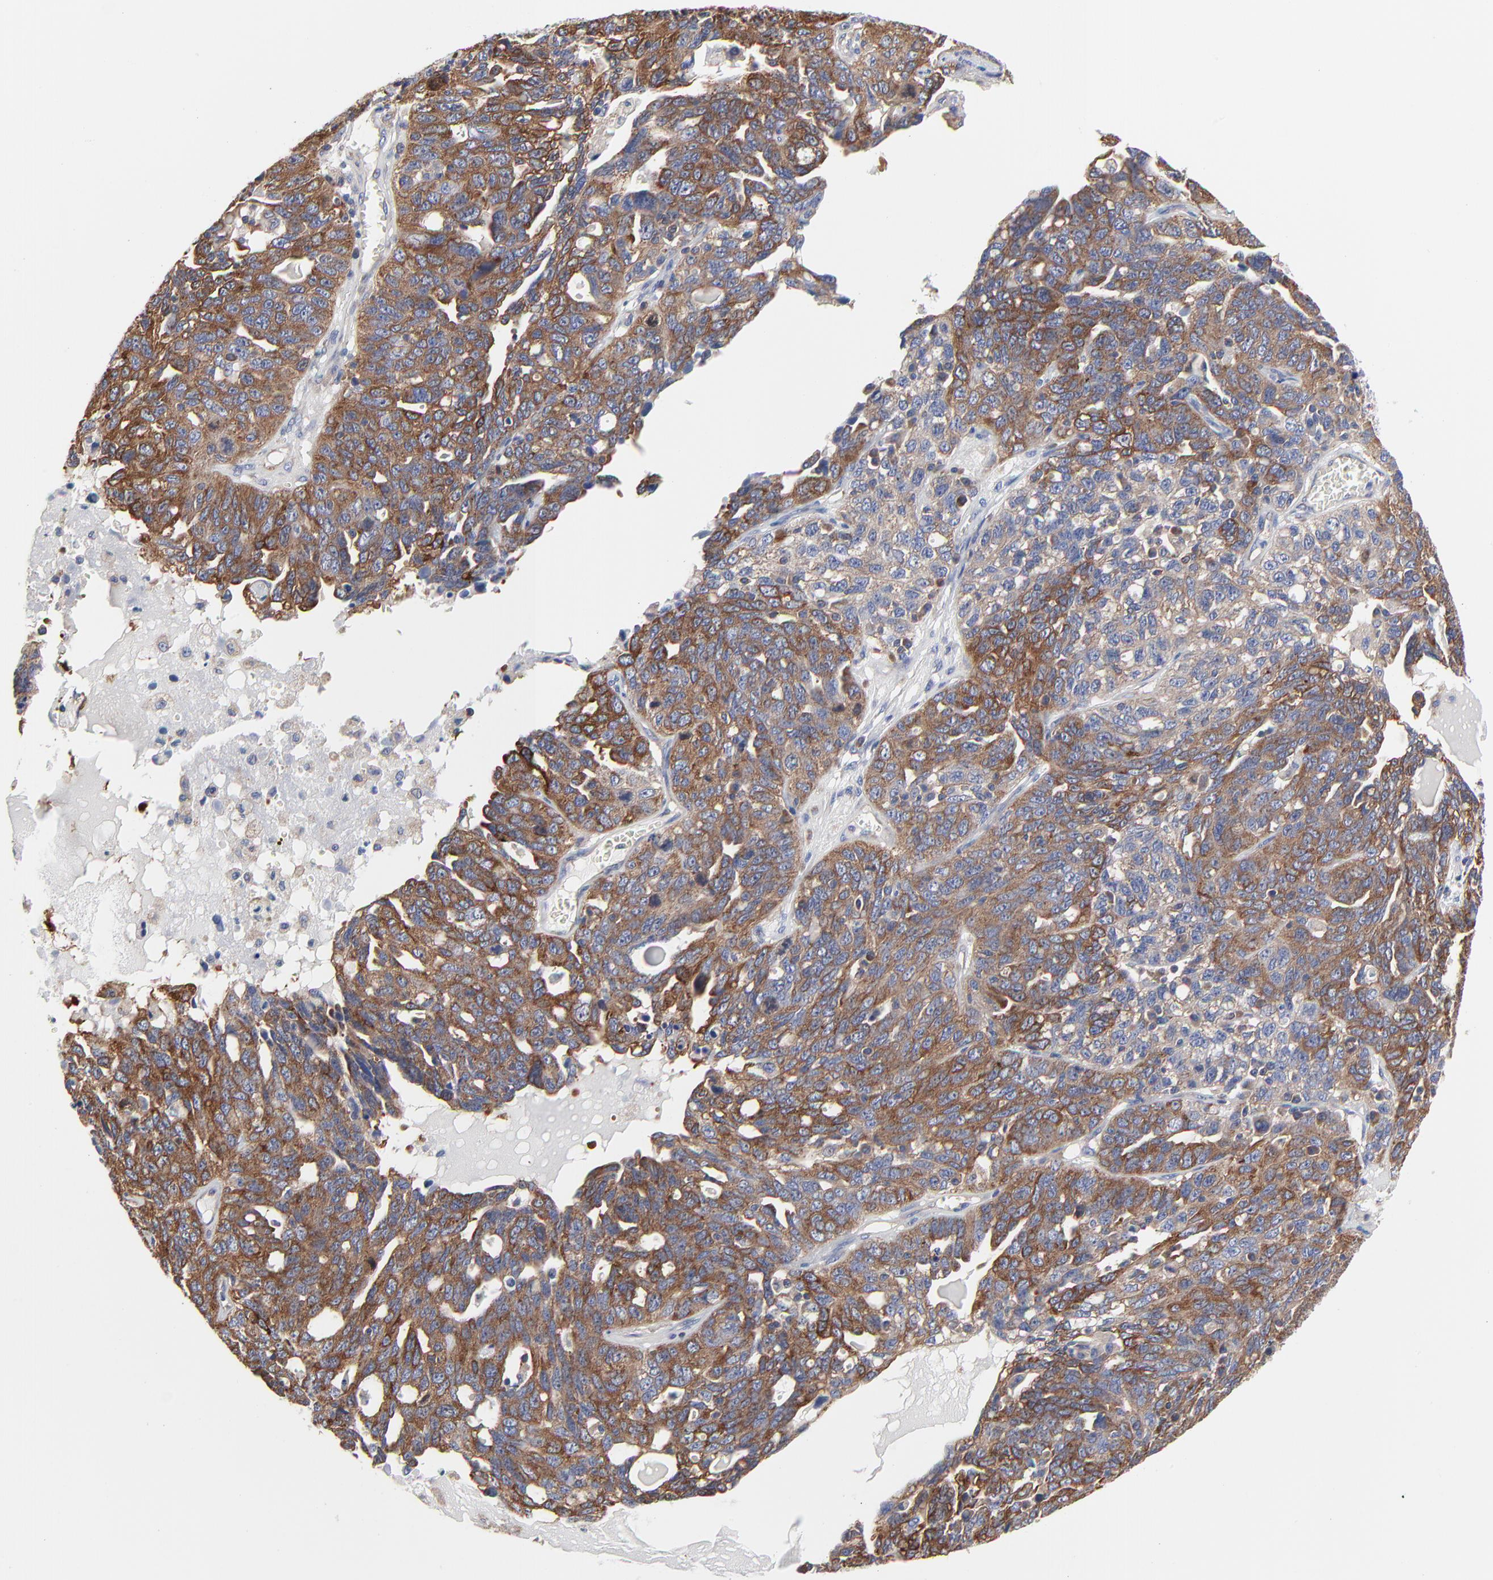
{"staining": {"intensity": "strong", "quantity": ">75%", "location": "cytoplasmic/membranous"}, "tissue": "ovarian cancer", "cell_type": "Tumor cells", "image_type": "cancer", "snomed": [{"axis": "morphology", "description": "Cystadenocarcinoma, serous, NOS"}, {"axis": "topography", "description": "Ovary"}], "caption": "Ovarian serous cystadenocarcinoma tissue reveals strong cytoplasmic/membranous staining in about >75% of tumor cells, visualized by immunohistochemistry.", "gene": "CD2AP", "patient": {"sex": "female", "age": 71}}